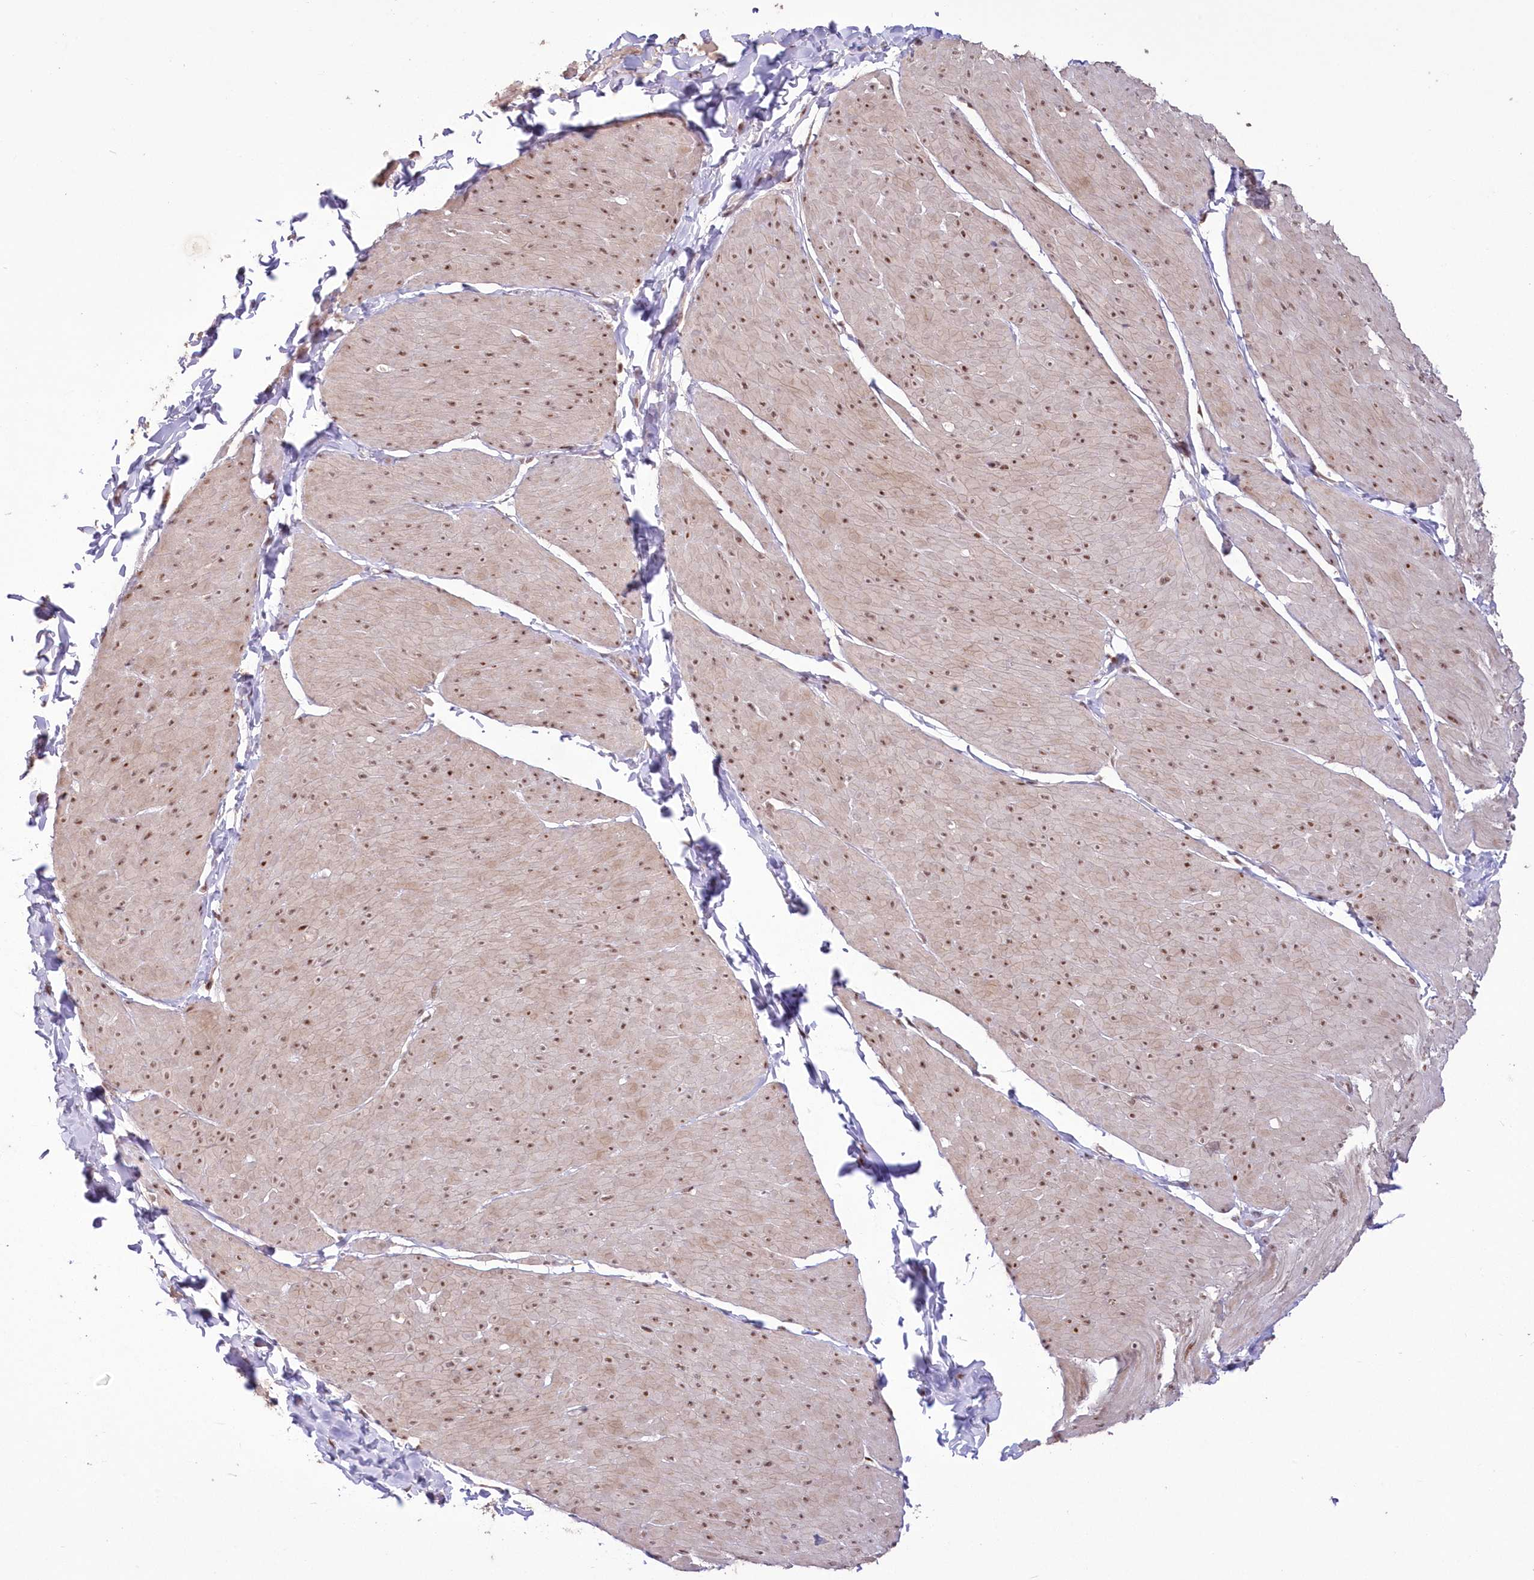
{"staining": {"intensity": "moderate", "quantity": ">75%", "location": "cytoplasmic/membranous,nuclear"}, "tissue": "smooth muscle", "cell_type": "Smooth muscle cells", "image_type": "normal", "snomed": [{"axis": "morphology", "description": "Urothelial carcinoma, High grade"}, {"axis": "topography", "description": "Urinary bladder"}], "caption": "This image reveals benign smooth muscle stained with IHC to label a protein in brown. The cytoplasmic/membranous,nuclear of smooth muscle cells show moderate positivity for the protein. Nuclei are counter-stained blue.", "gene": "WBP1L", "patient": {"sex": "male", "age": 46}}